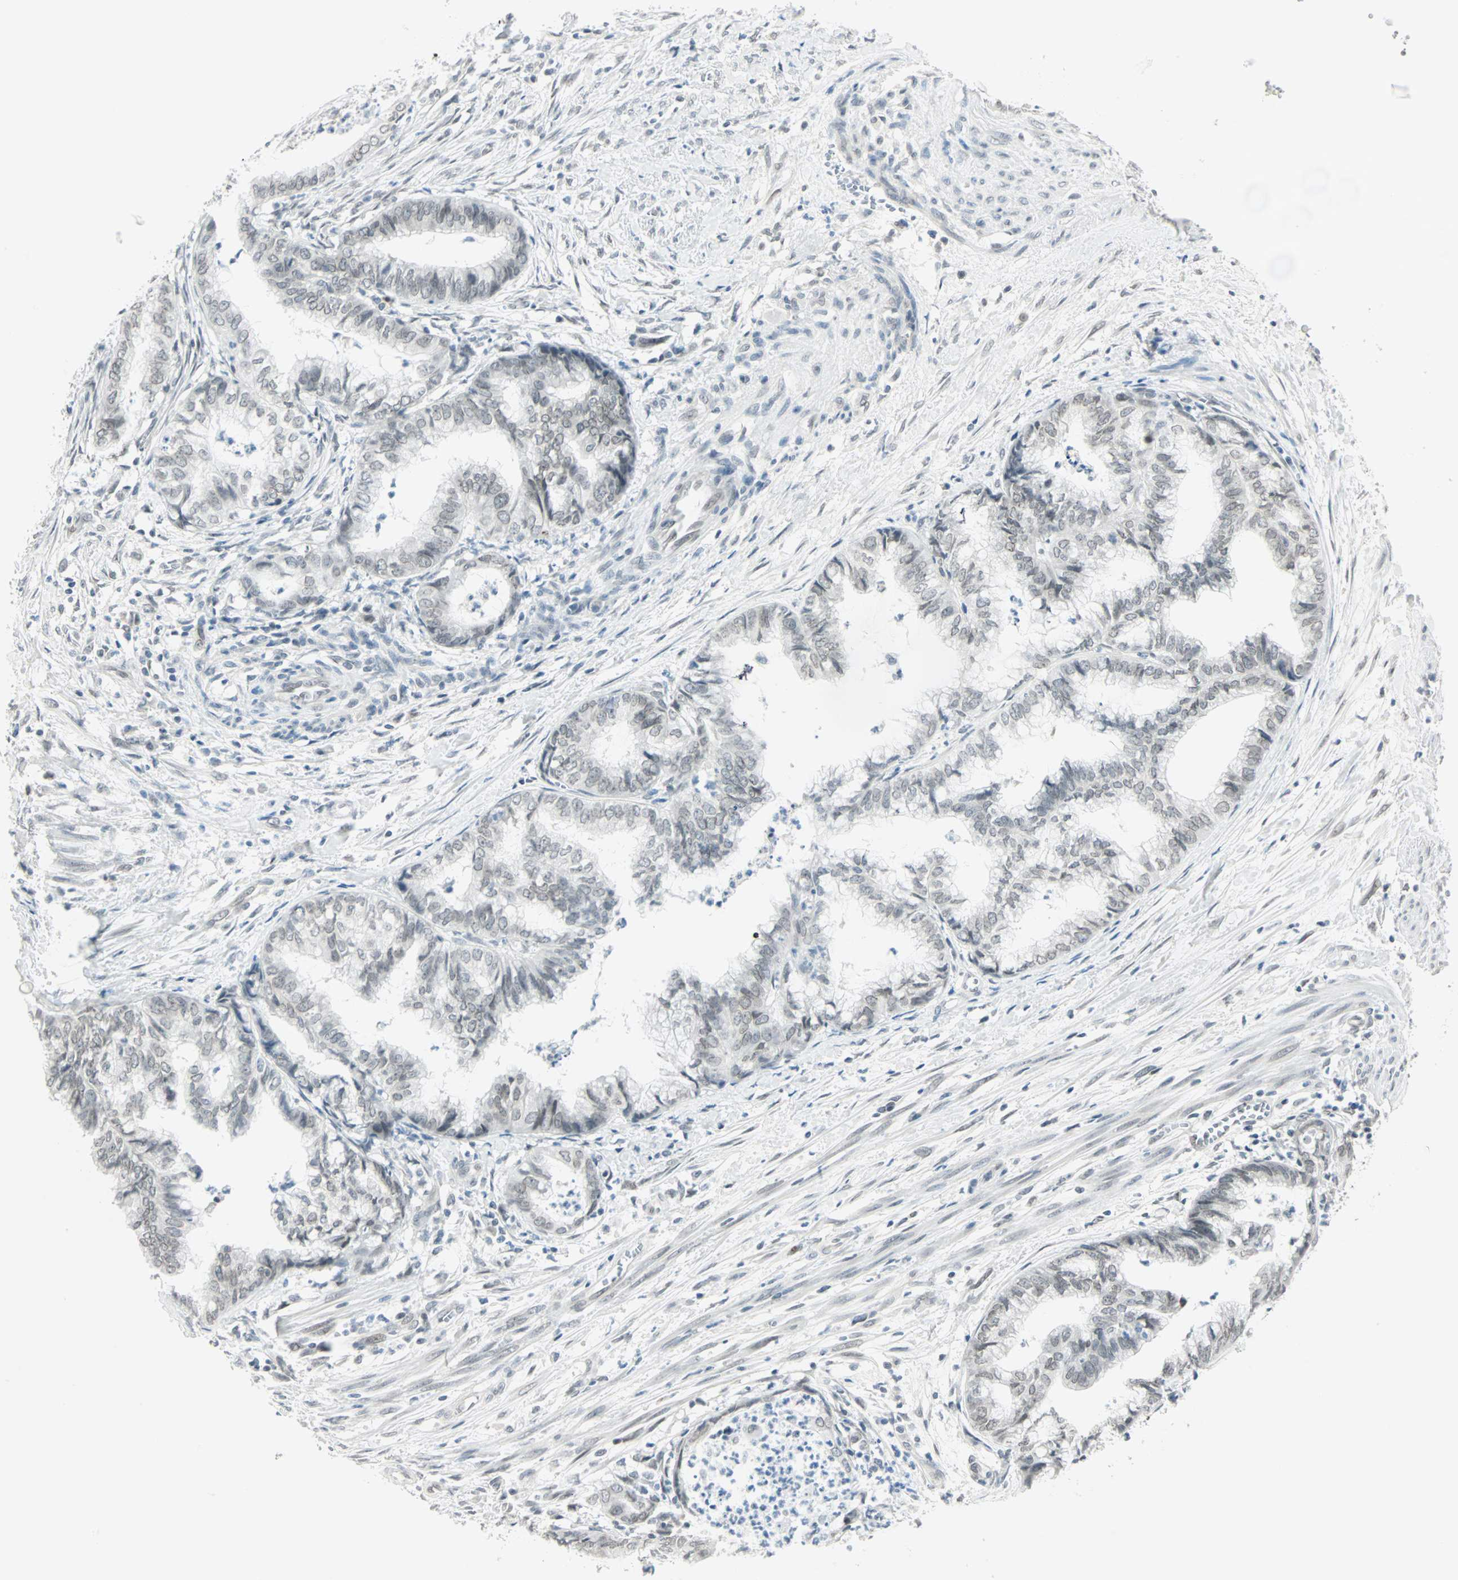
{"staining": {"intensity": "negative", "quantity": "none", "location": "none"}, "tissue": "endometrial cancer", "cell_type": "Tumor cells", "image_type": "cancer", "snomed": [{"axis": "morphology", "description": "Necrosis, NOS"}, {"axis": "morphology", "description": "Adenocarcinoma, NOS"}, {"axis": "topography", "description": "Endometrium"}], "caption": "Immunohistochemical staining of adenocarcinoma (endometrial) reveals no significant expression in tumor cells.", "gene": "BCAN", "patient": {"sex": "female", "age": 79}}